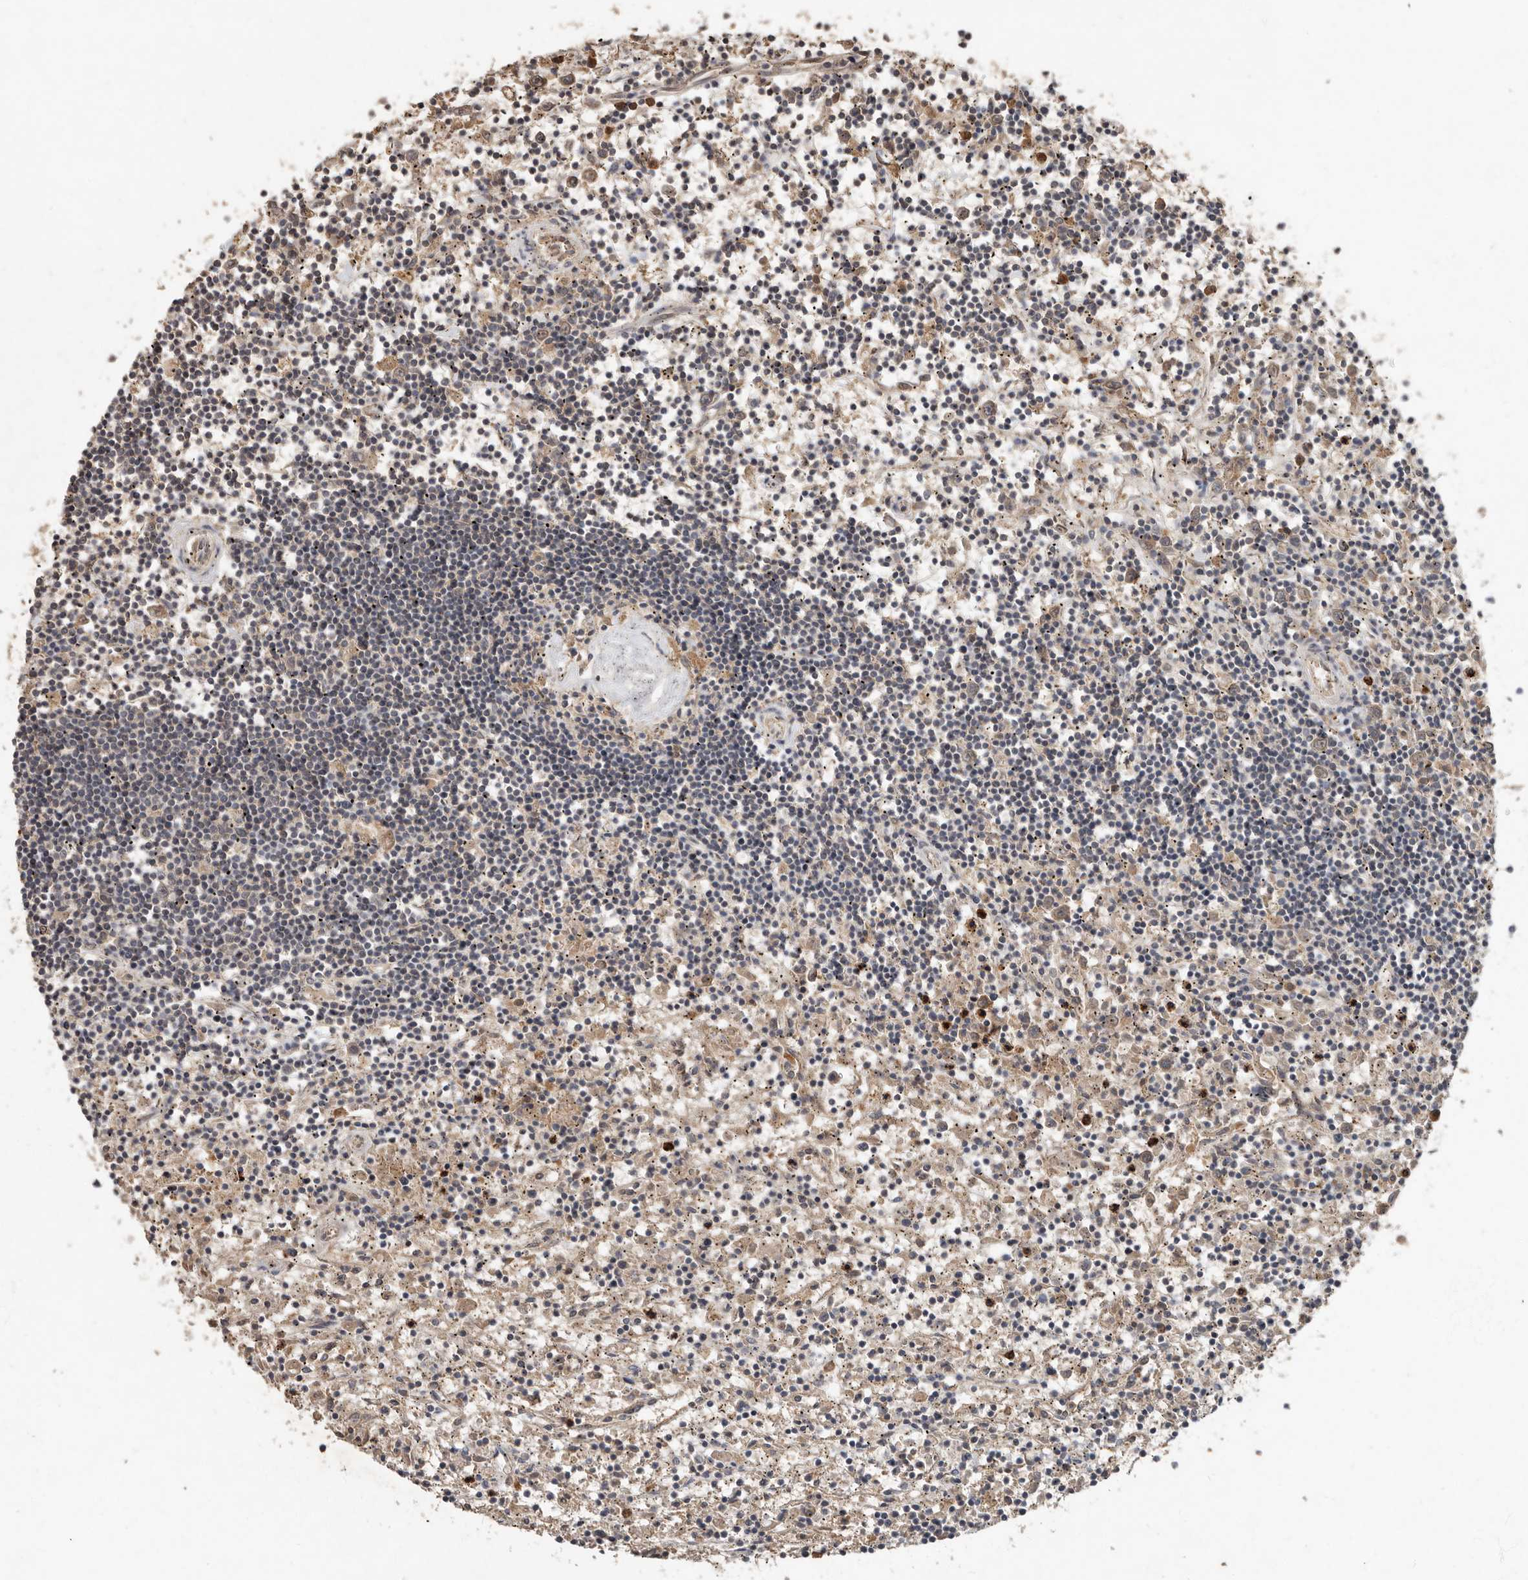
{"staining": {"intensity": "negative", "quantity": "none", "location": "none"}, "tissue": "lymphoma", "cell_type": "Tumor cells", "image_type": "cancer", "snomed": [{"axis": "morphology", "description": "Malignant lymphoma, non-Hodgkin's type, Low grade"}, {"axis": "topography", "description": "Spleen"}], "caption": "The image displays no staining of tumor cells in lymphoma.", "gene": "KIF26B", "patient": {"sex": "male", "age": 76}}